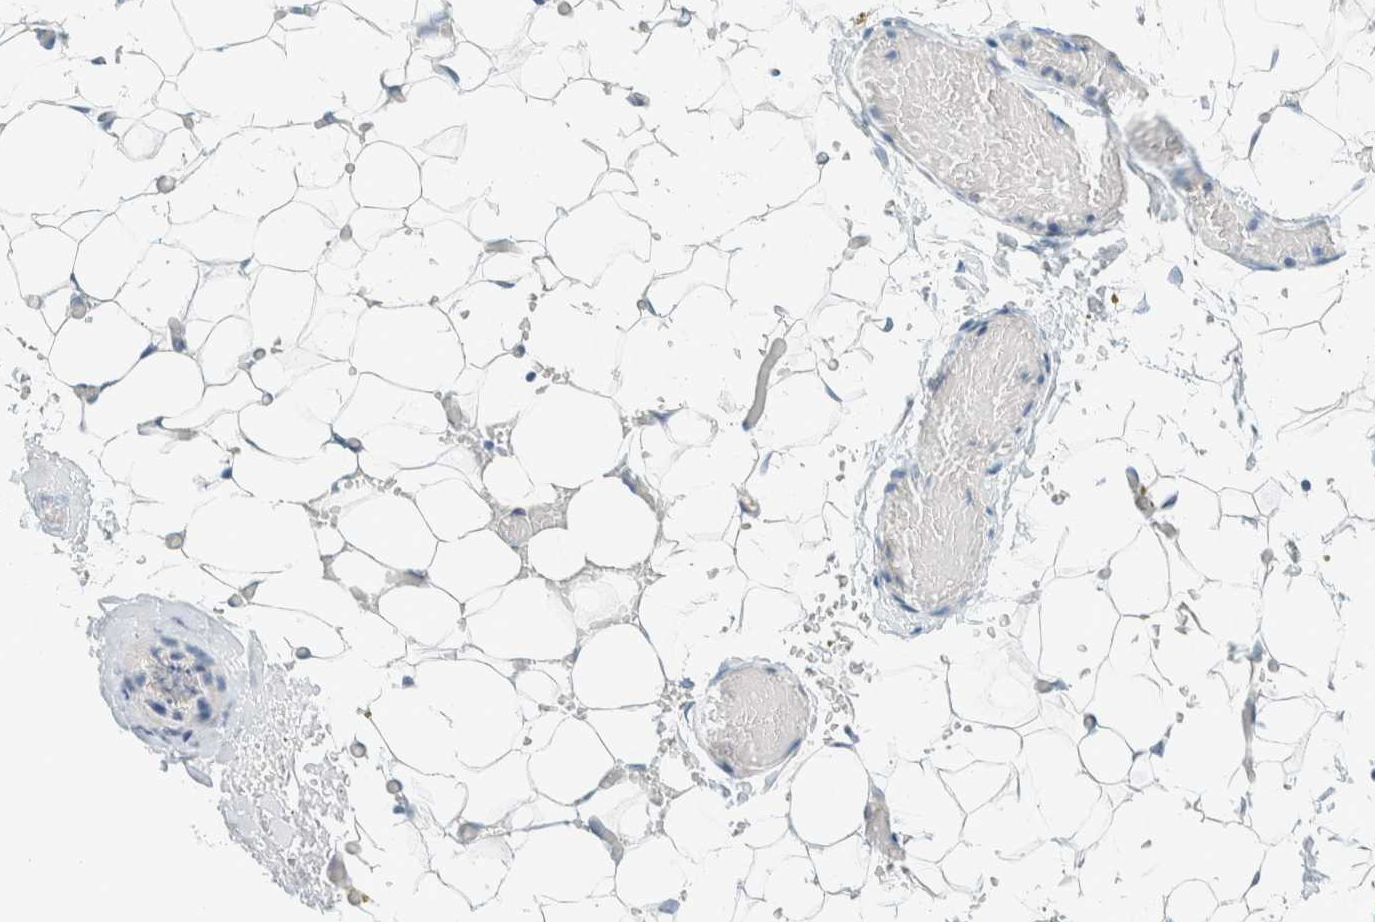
{"staining": {"intensity": "negative", "quantity": "none", "location": "none"}, "tissue": "adipose tissue", "cell_type": "Adipocytes", "image_type": "normal", "snomed": [{"axis": "morphology", "description": "Normal tissue, NOS"}, {"axis": "topography", "description": "Kidney"}, {"axis": "topography", "description": "Peripheral nerve tissue"}], "caption": "DAB immunohistochemical staining of benign adipose tissue exhibits no significant staining in adipocytes. (Brightfield microscopy of DAB (3,3'-diaminobenzidine) IHC at high magnification).", "gene": "SLFN12", "patient": {"sex": "male", "age": 7}}